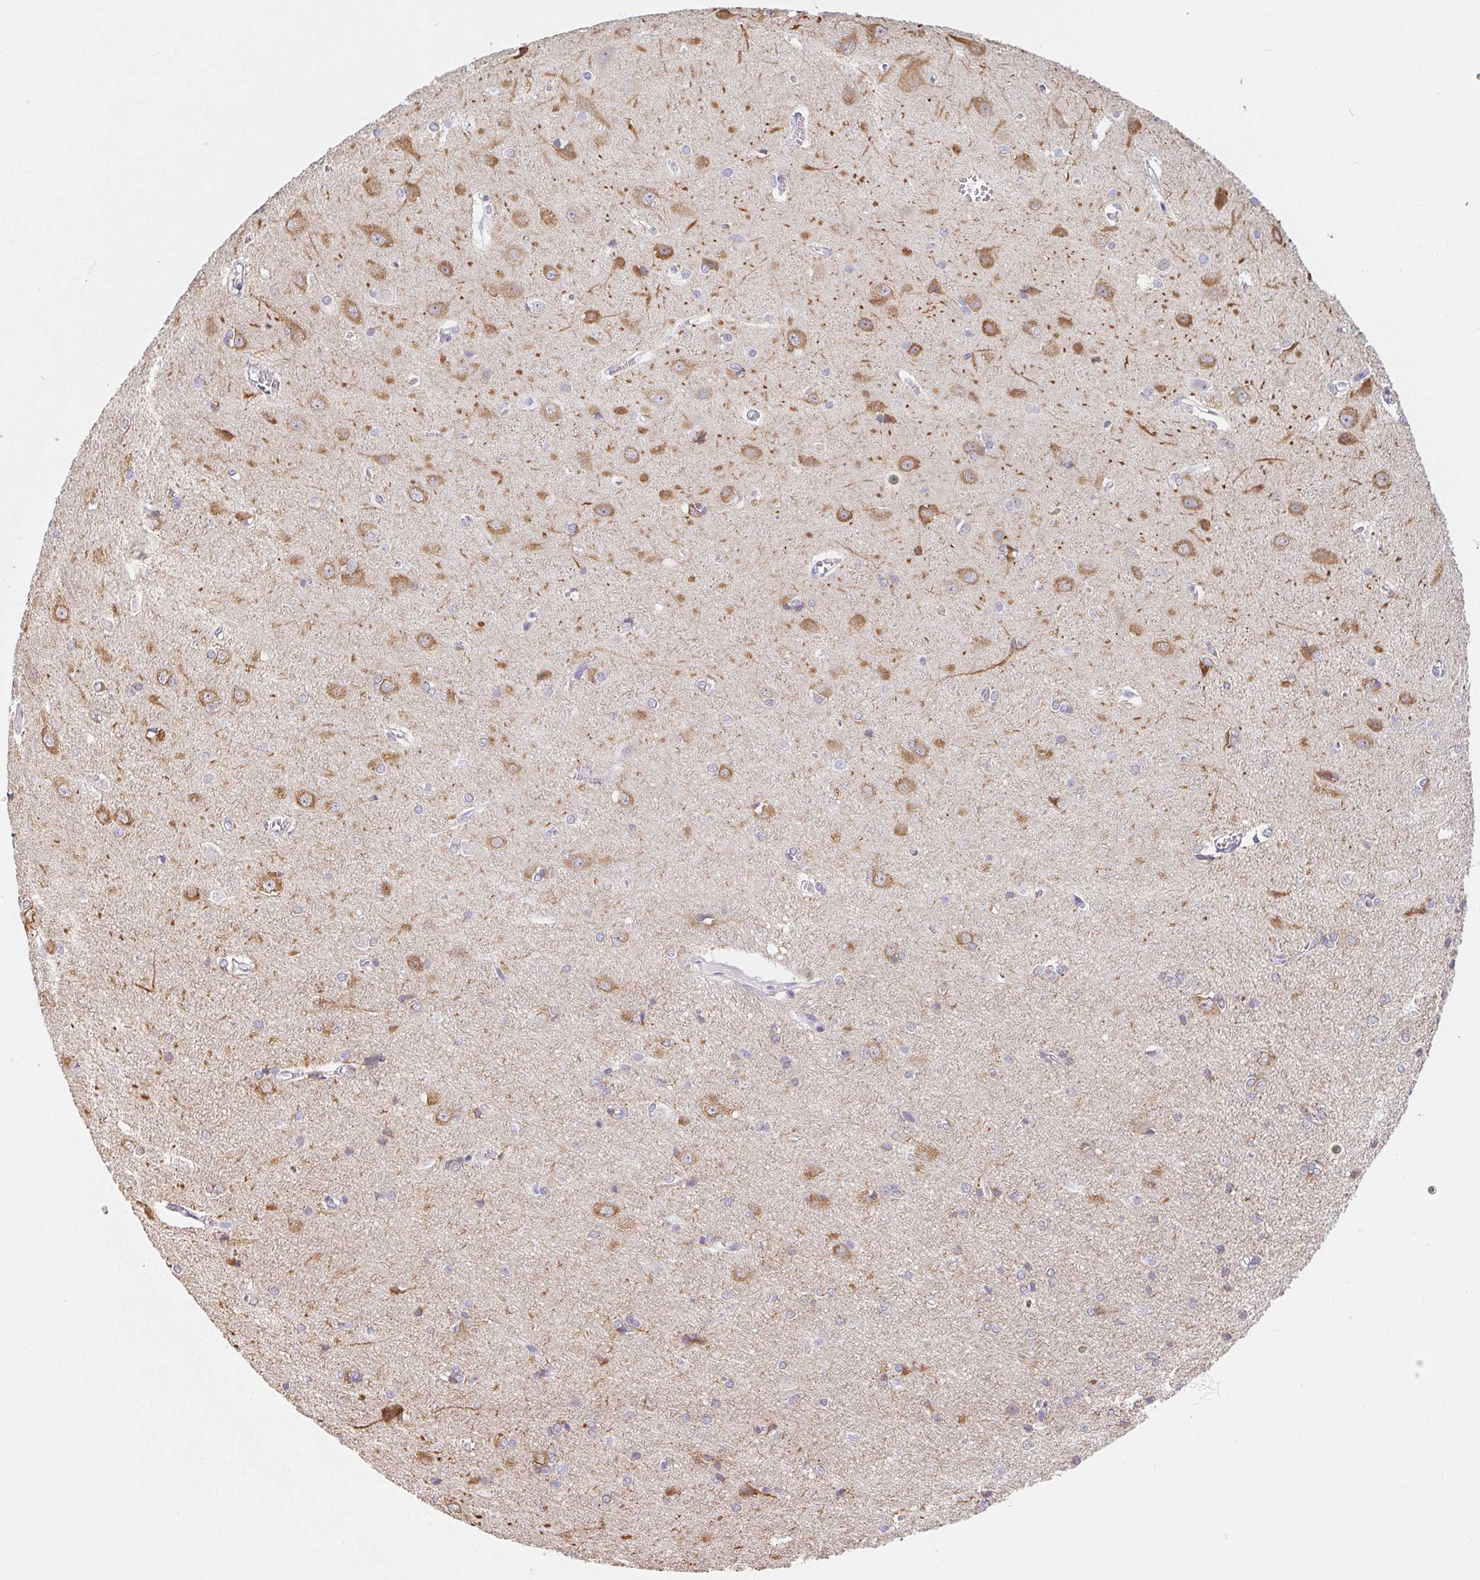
{"staining": {"intensity": "negative", "quantity": "none", "location": "none"}, "tissue": "cerebral cortex", "cell_type": "Endothelial cells", "image_type": "normal", "snomed": [{"axis": "morphology", "description": "Normal tissue, NOS"}, {"axis": "topography", "description": "Cerebral cortex"}], "caption": "IHC image of benign cerebral cortex: cerebral cortex stained with DAB (3,3'-diaminobenzidine) exhibits no significant protein staining in endothelial cells.", "gene": "MAP1A", "patient": {"sex": "male", "age": 37}}